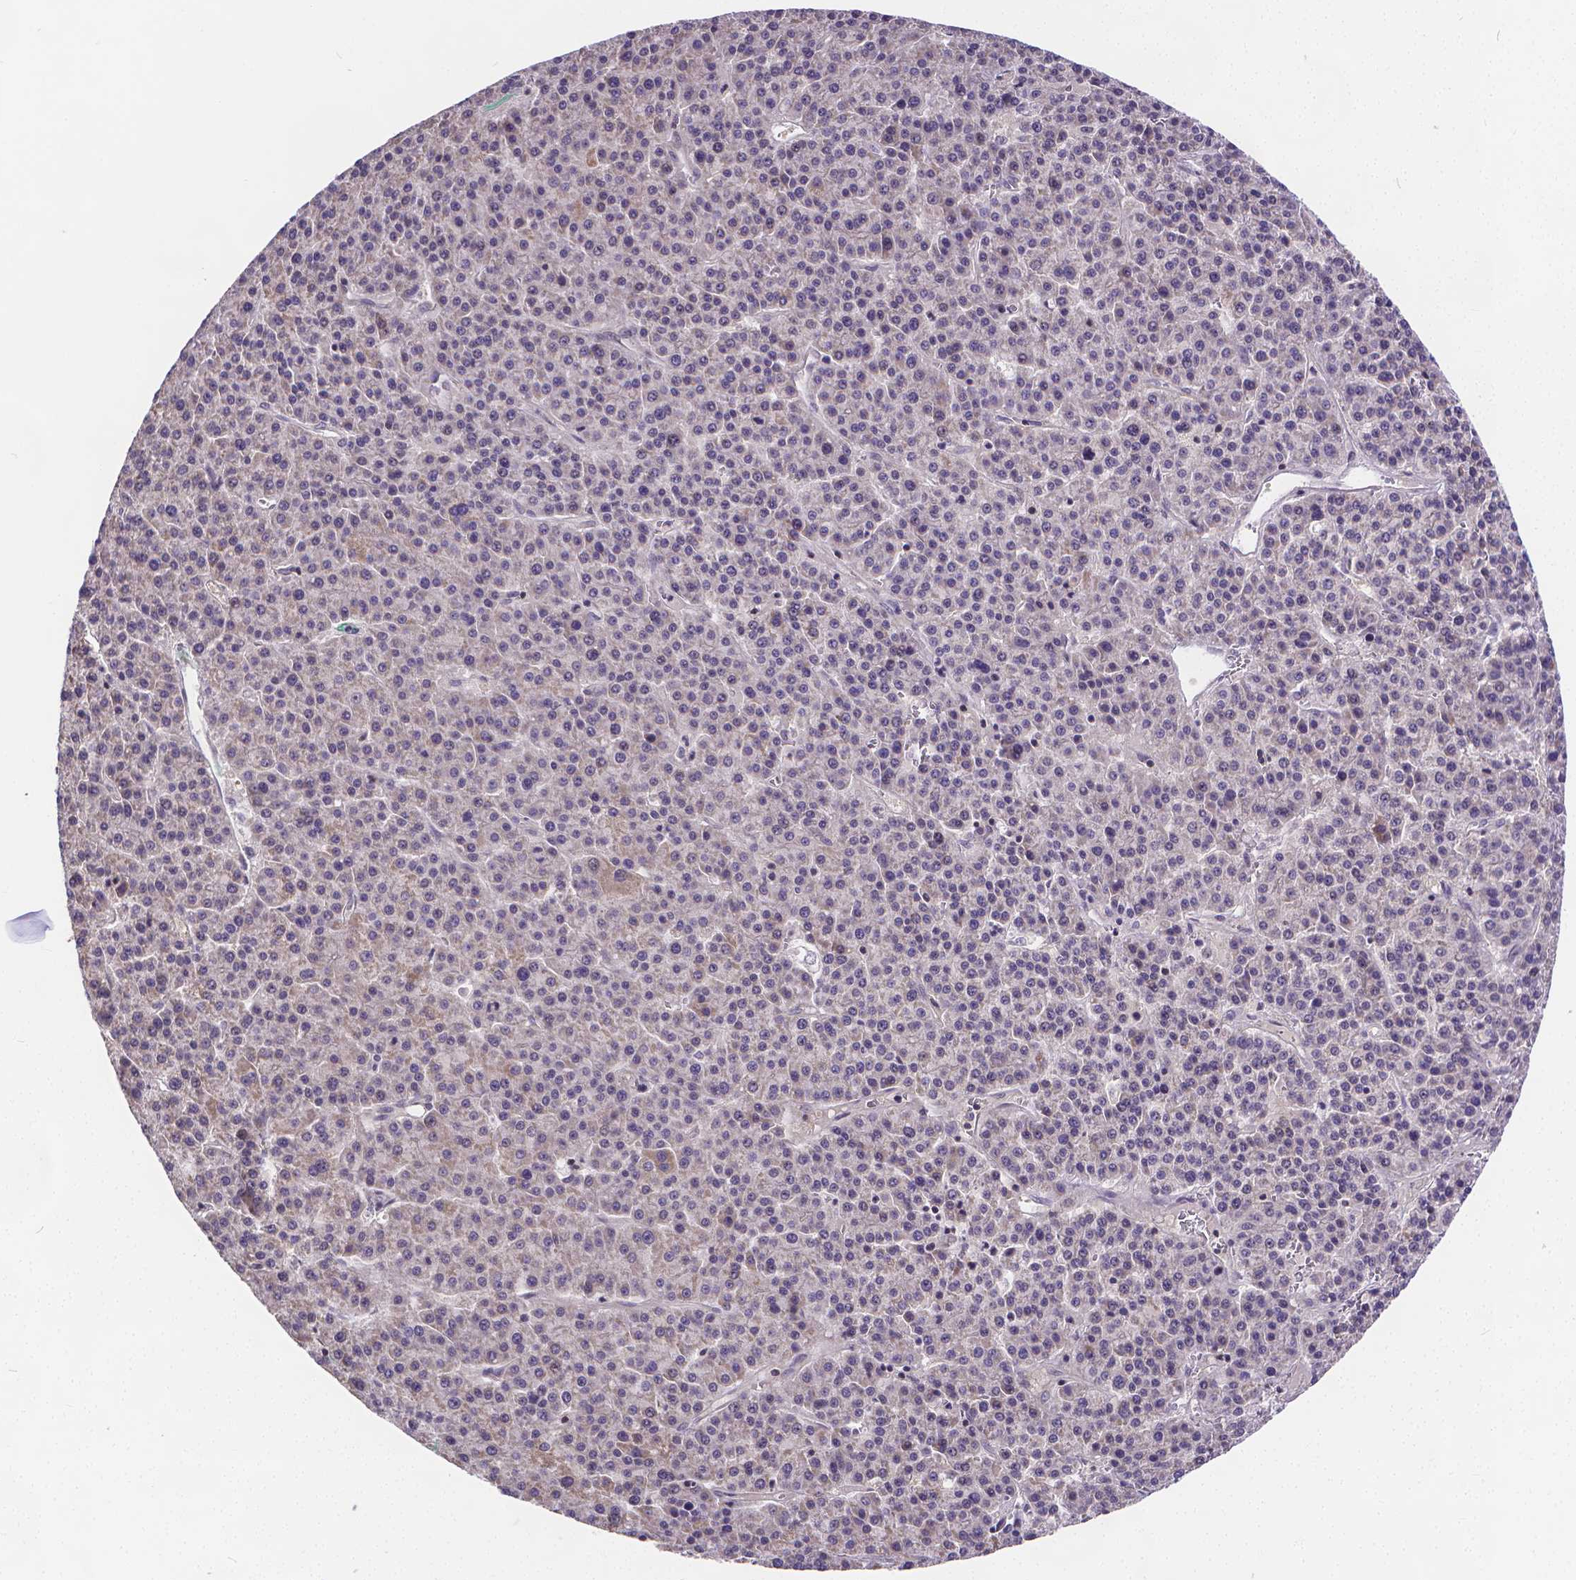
{"staining": {"intensity": "negative", "quantity": "none", "location": "none"}, "tissue": "liver cancer", "cell_type": "Tumor cells", "image_type": "cancer", "snomed": [{"axis": "morphology", "description": "Carcinoma, Hepatocellular, NOS"}, {"axis": "topography", "description": "Liver"}], "caption": "Liver cancer (hepatocellular carcinoma) stained for a protein using immunohistochemistry displays no positivity tumor cells.", "gene": "GLRB", "patient": {"sex": "female", "age": 58}}